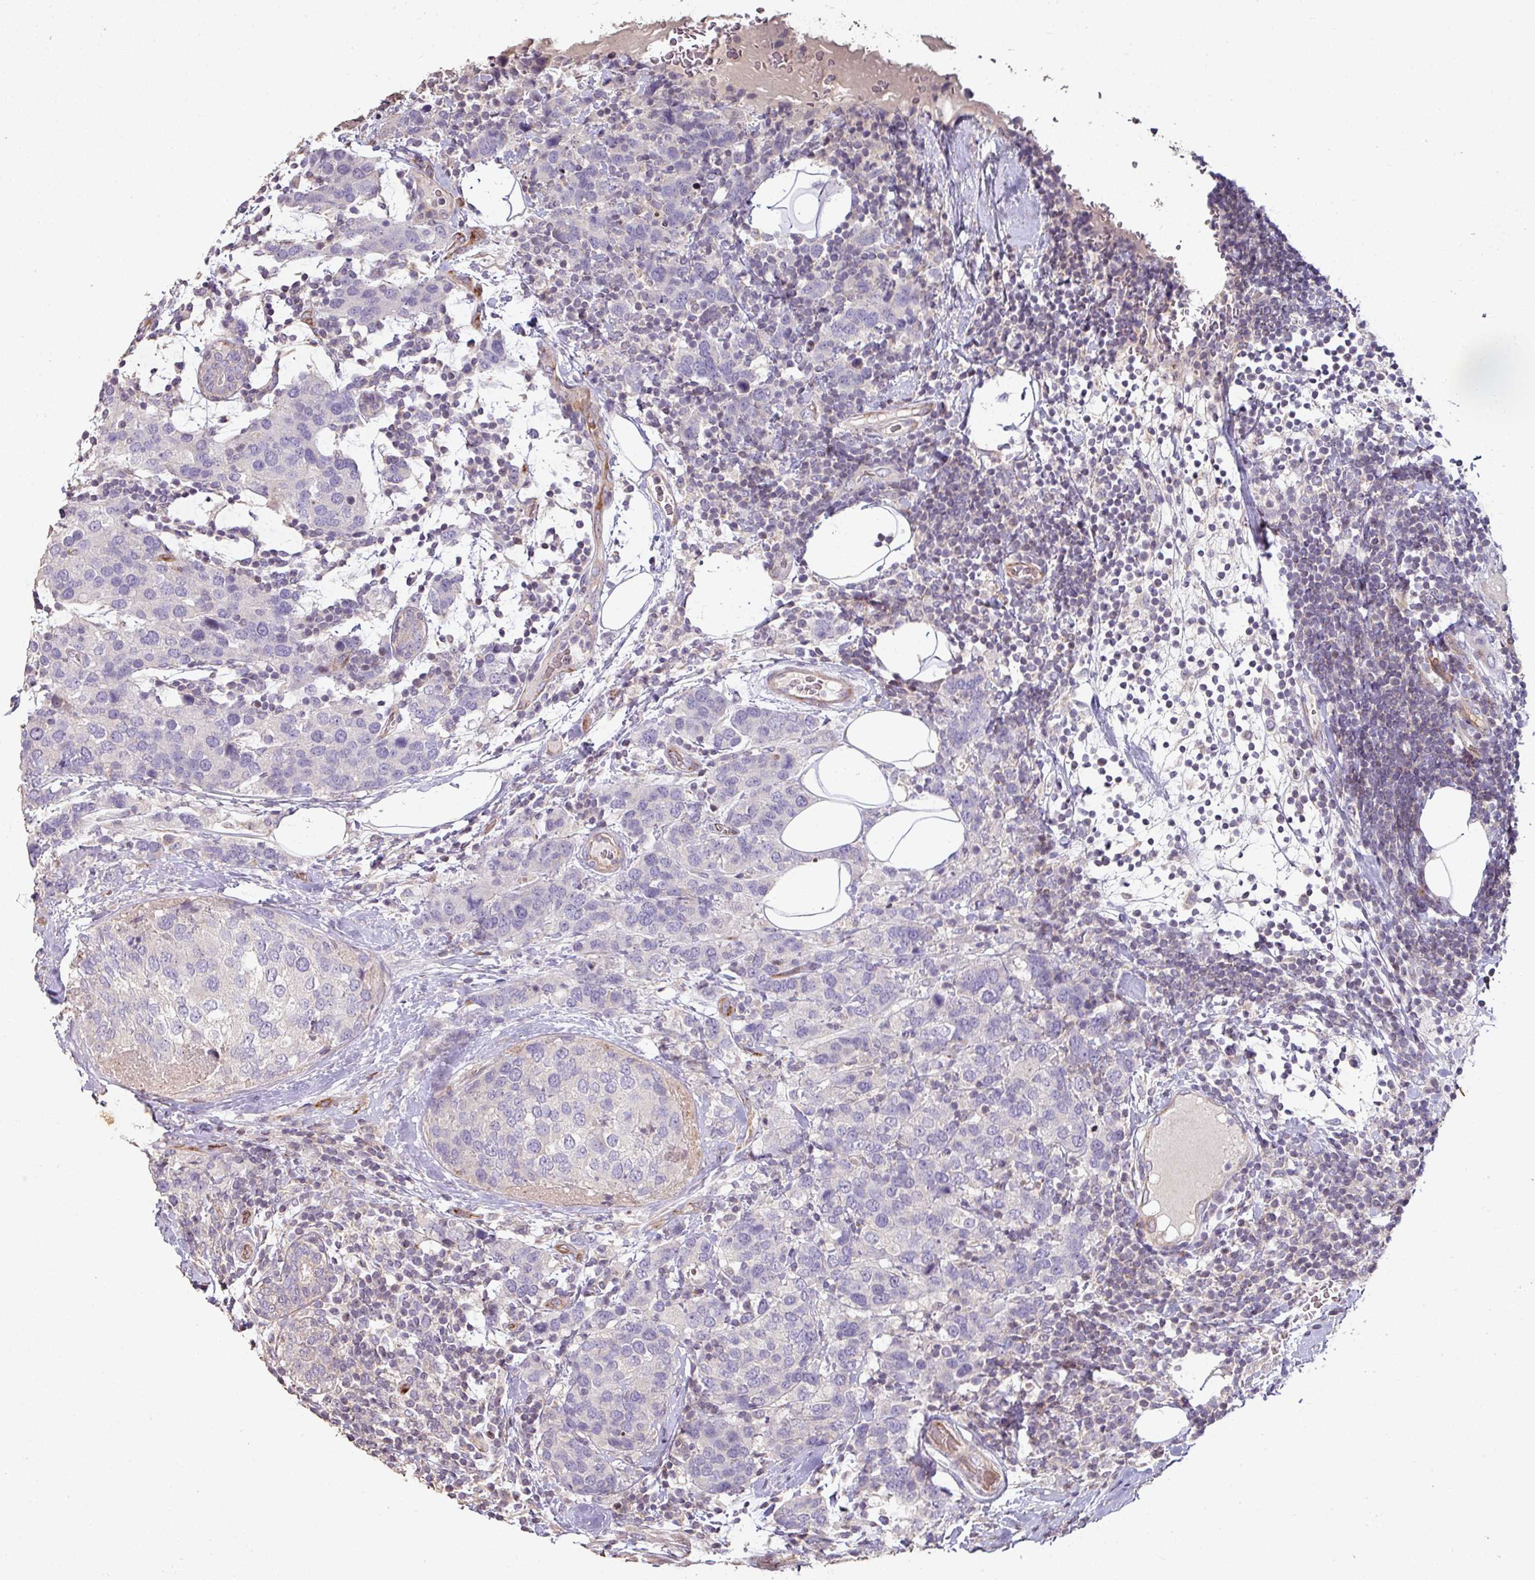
{"staining": {"intensity": "negative", "quantity": "none", "location": "none"}, "tissue": "breast cancer", "cell_type": "Tumor cells", "image_type": "cancer", "snomed": [{"axis": "morphology", "description": "Lobular carcinoma"}, {"axis": "topography", "description": "Breast"}], "caption": "Immunohistochemistry image of lobular carcinoma (breast) stained for a protein (brown), which shows no expression in tumor cells. (DAB (3,3'-diaminobenzidine) IHC, high magnification).", "gene": "RPL23A", "patient": {"sex": "female", "age": 59}}